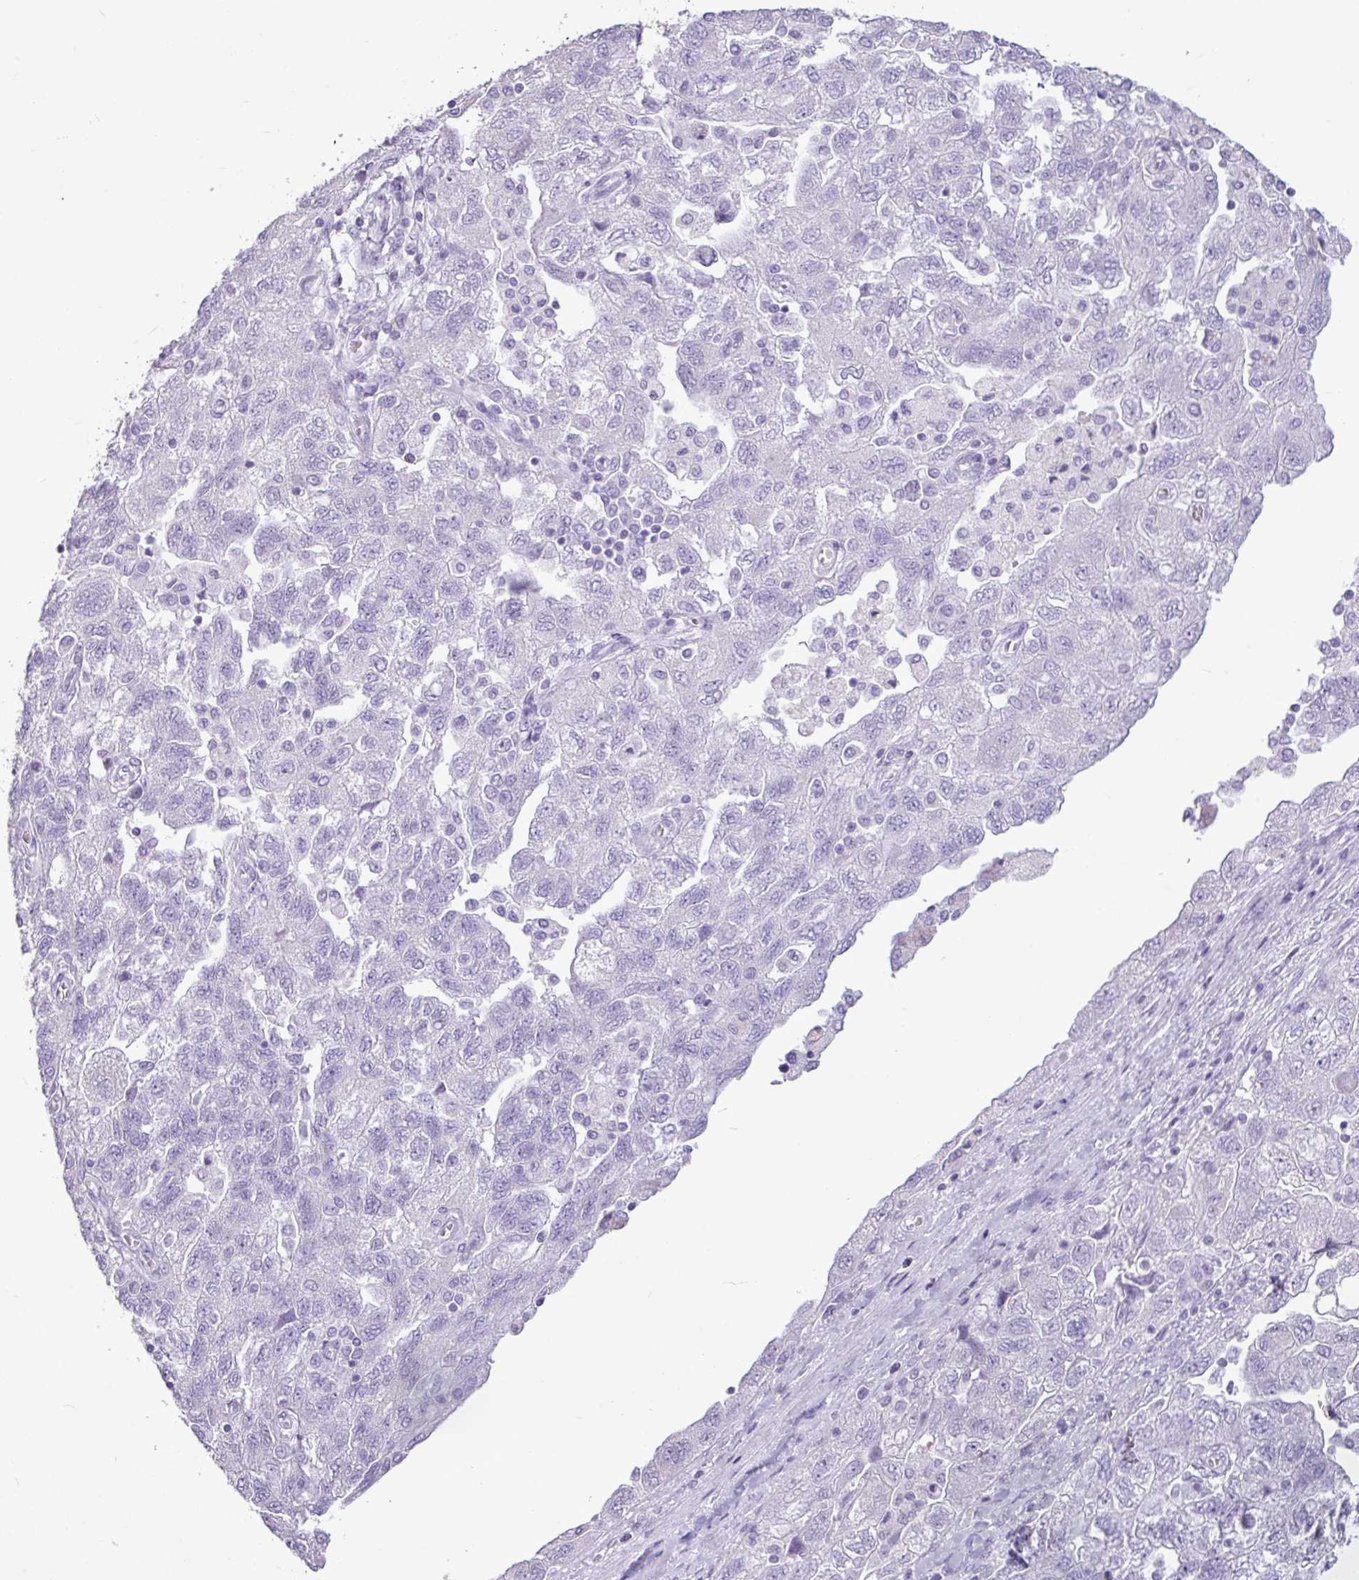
{"staining": {"intensity": "negative", "quantity": "none", "location": "none"}, "tissue": "ovarian cancer", "cell_type": "Tumor cells", "image_type": "cancer", "snomed": [{"axis": "morphology", "description": "Carcinoma, NOS"}, {"axis": "morphology", "description": "Cystadenocarcinoma, serous, NOS"}, {"axis": "topography", "description": "Ovary"}], "caption": "Tumor cells show no significant expression in ovarian cancer.", "gene": "AMY2A", "patient": {"sex": "female", "age": 69}}